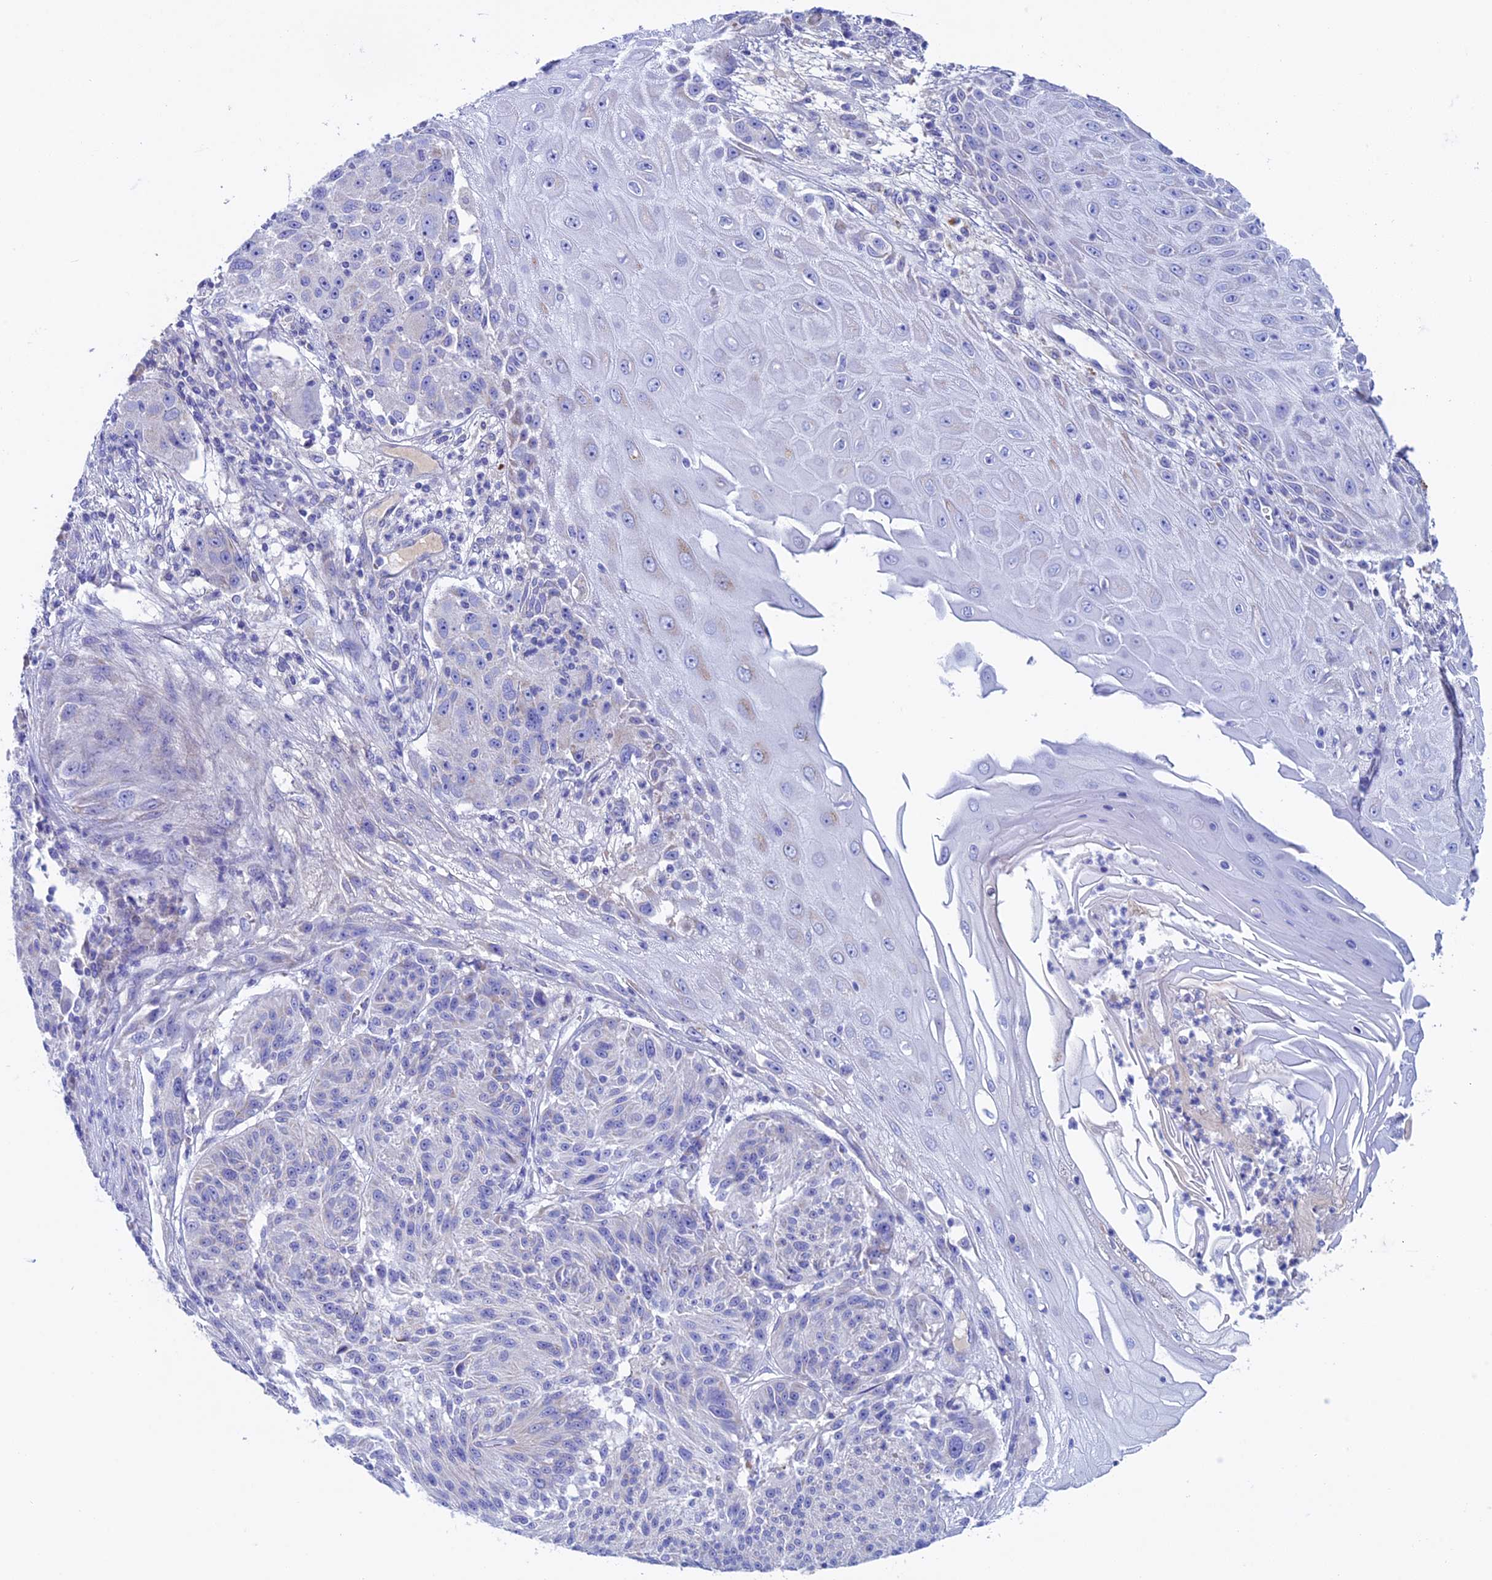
{"staining": {"intensity": "negative", "quantity": "none", "location": "none"}, "tissue": "melanoma", "cell_type": "Tumor cells", "image_type": "cancer", "snomed": [{"axis": "morphology", "description": "Malignant melanoma, NOS"}, {"axis": "topography", "description": "Skin"}], "caption": "High magnification brightfield microscopy of malignant melanoma stained with DAB (brown) and counterstained with hematoxylin (blue): tumor cells show no significant expression.", "gene": "SLC15A5", "patient": {"sex": "male", "age": 53}}